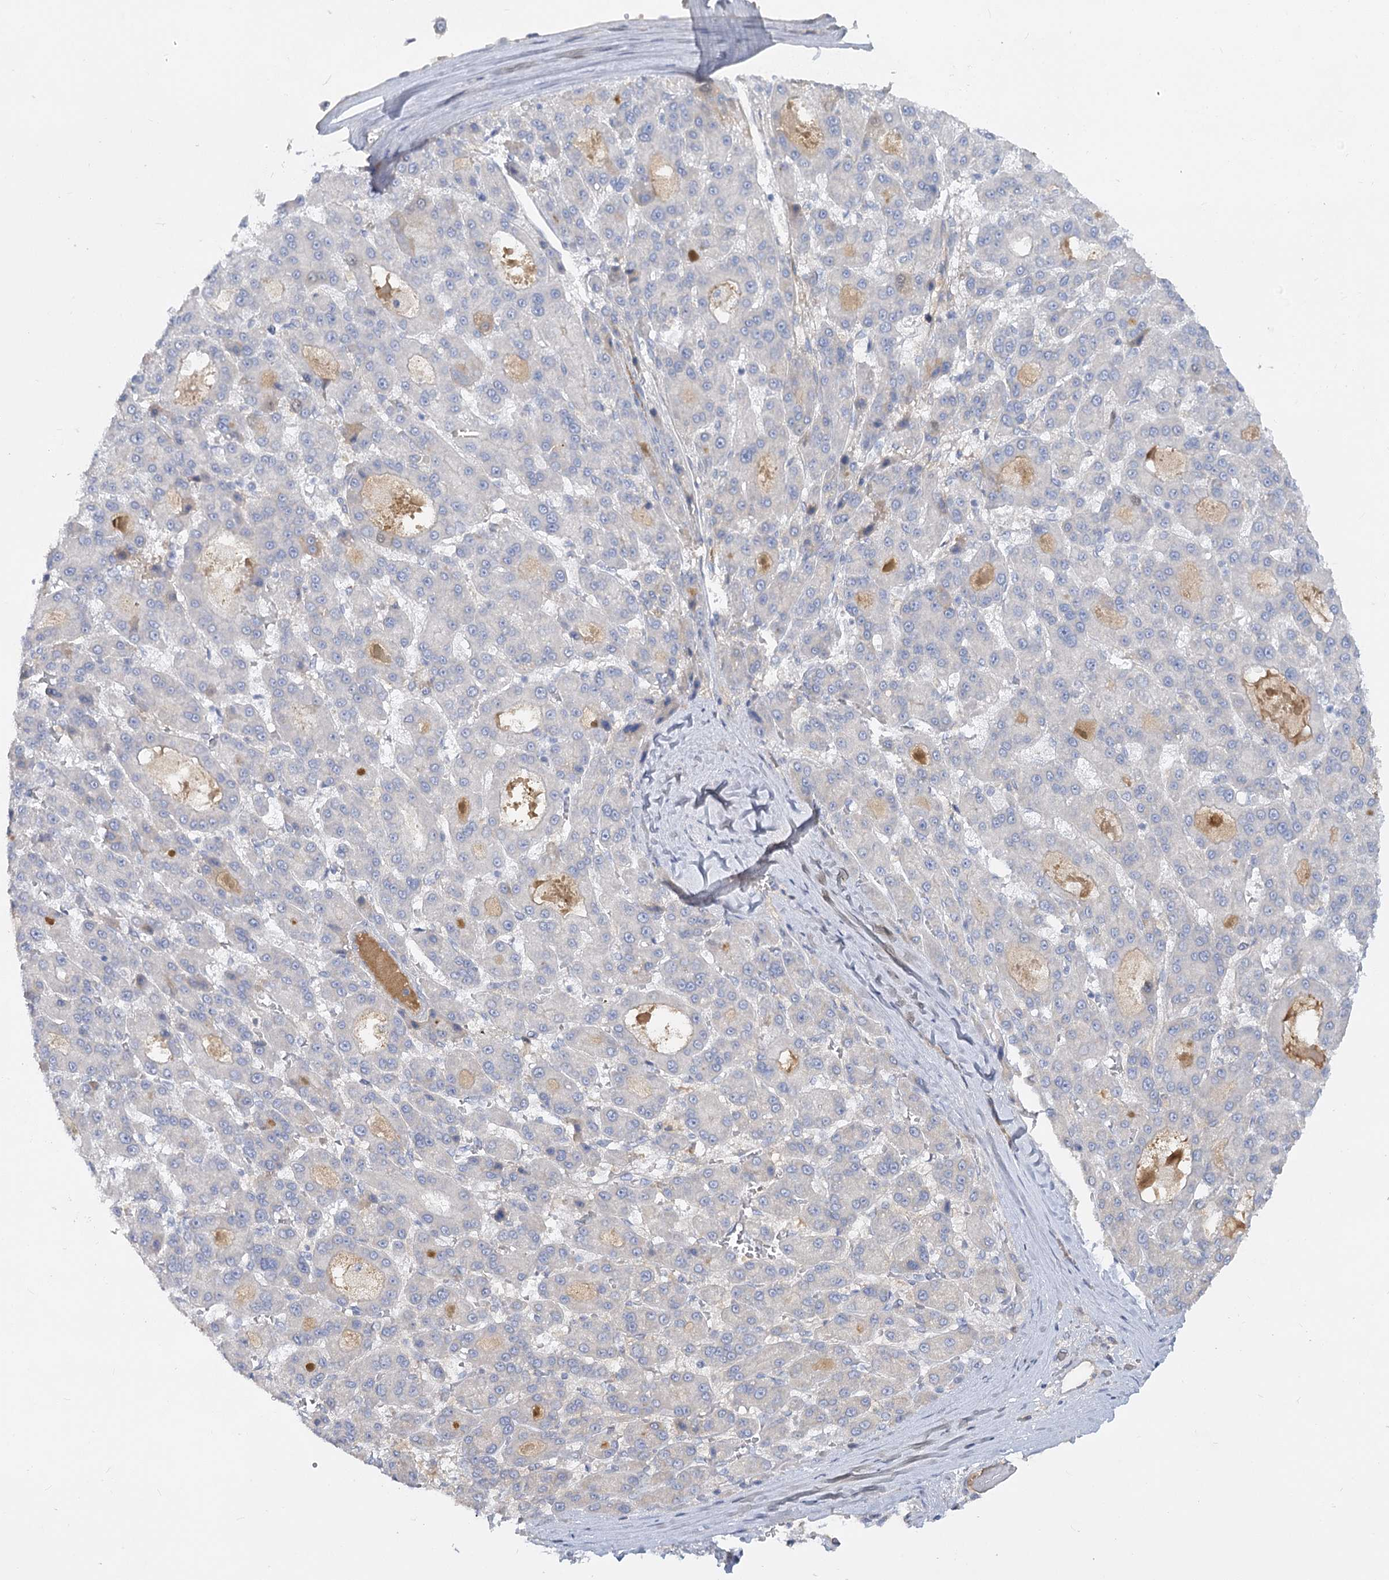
{"staining": {"intensity": "weak", "quantity": "<25%", "location": "cytoplasmic/membranous"}, "tissue": "liver cancer", "cell_type": "Tumor cells", "image_type": "cancer", "snomed": [{"axis": "morphology", "description": "Carcinoma, Hepatocellular, NOS"}, {"axis": "topography", "description": "Liver"}], "caption": "The IHC photomicrograph has no significant expression in tumor cells of liver cancer tissue.", "gene": "EFHC2", "patient": {"sex": "male", "age": 70}}